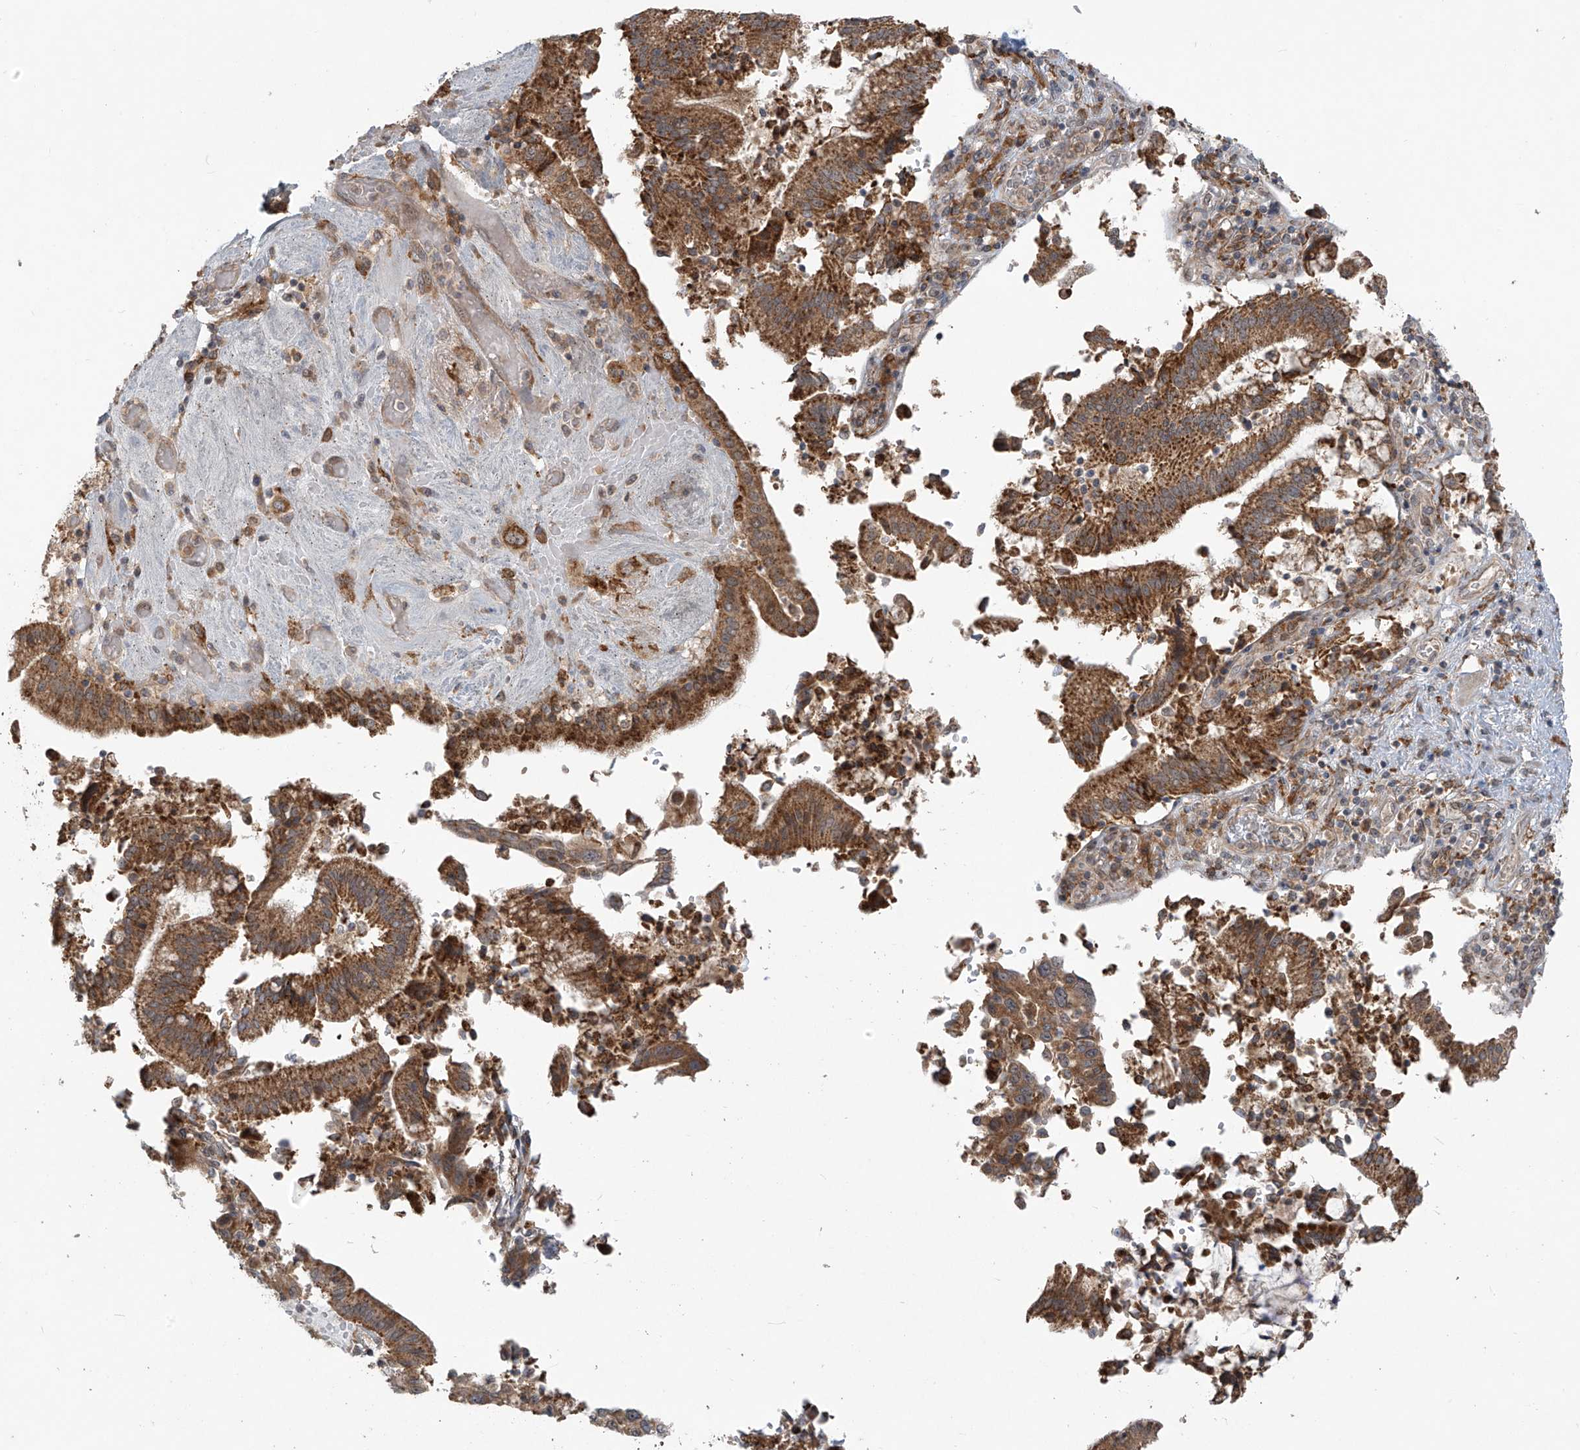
{"staining": {"intensity": "moderate", "quantity": ">75%", "location": "cytoplasmic/membranous"}, "tissue": "pancreatic cancer", "cell_type": "Tumor cells", "image_type": "cancer", "snomed": [{"axis": "morphology", "description": "Adenocarcinoma, NOS"}, {"axis": "topography", "description": "Pancreas"}], "caption": "Tumor cells display medium levels of moderate cytoplasmic/membranous positivity in approximately >75% of cells in human pancreatic adenocarcinoma.", "gene": "KATNIP", "patient": {"sex": "male", "age": 46}}